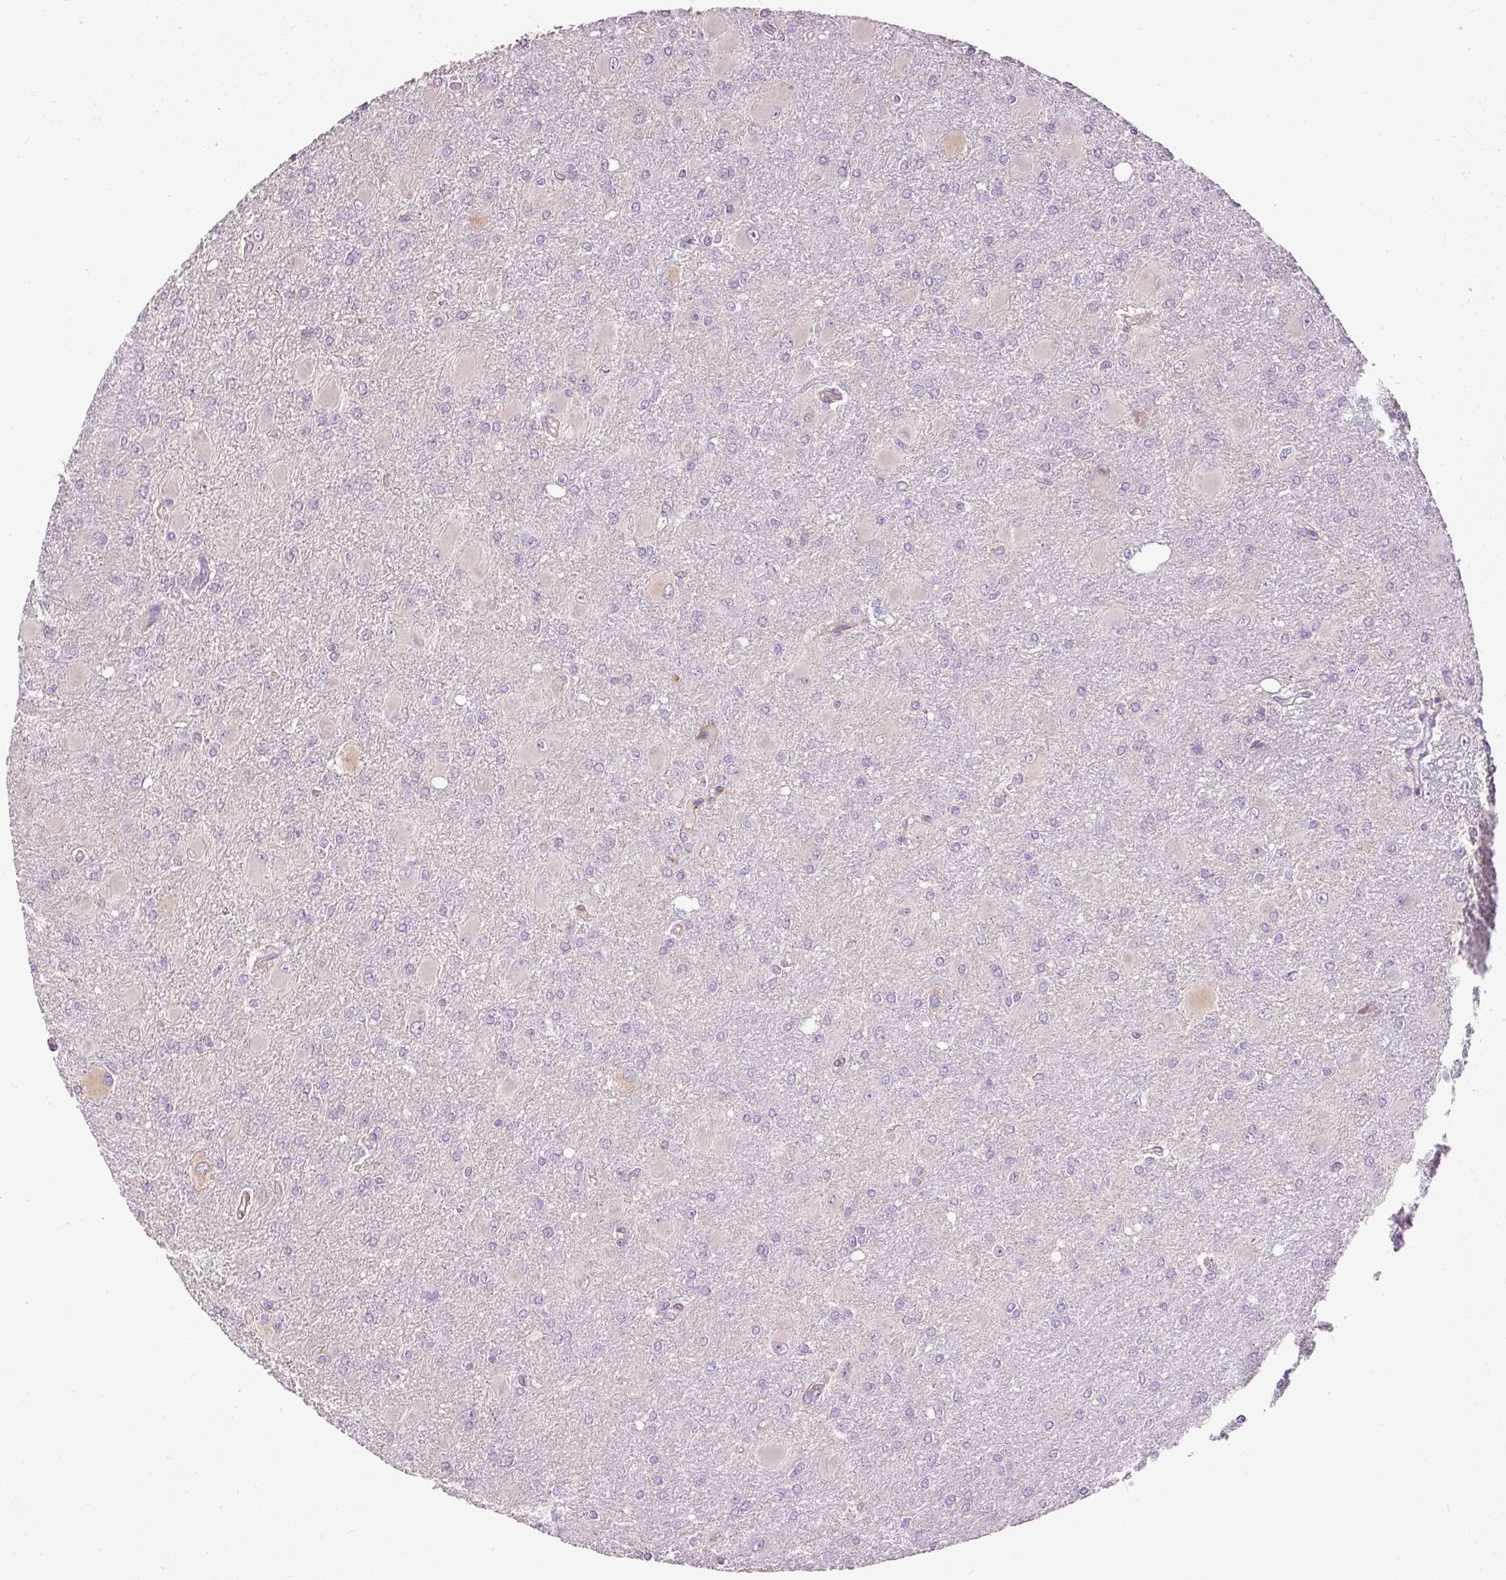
{"staining": {"intensity": "negative", "quantity": "none", "location": "none"}, "tissue": "glioma", "cell_type": "Tumor cells", "image_type": "cancer", "snomed": [{"axis": "morphology", "description": "Glioma, malignant, High grade"}, {"axis": "topography", "description": "Brain"}], "caption": "Tumor cells show no significant positivity in high-grade glioma (malignant). (DAB (3,3'-diaminobenzidine) immunohistochemistry (IHC), high magnification).", "gene": "PAQR9", "patient": {"sex": "male", "age": 67}}